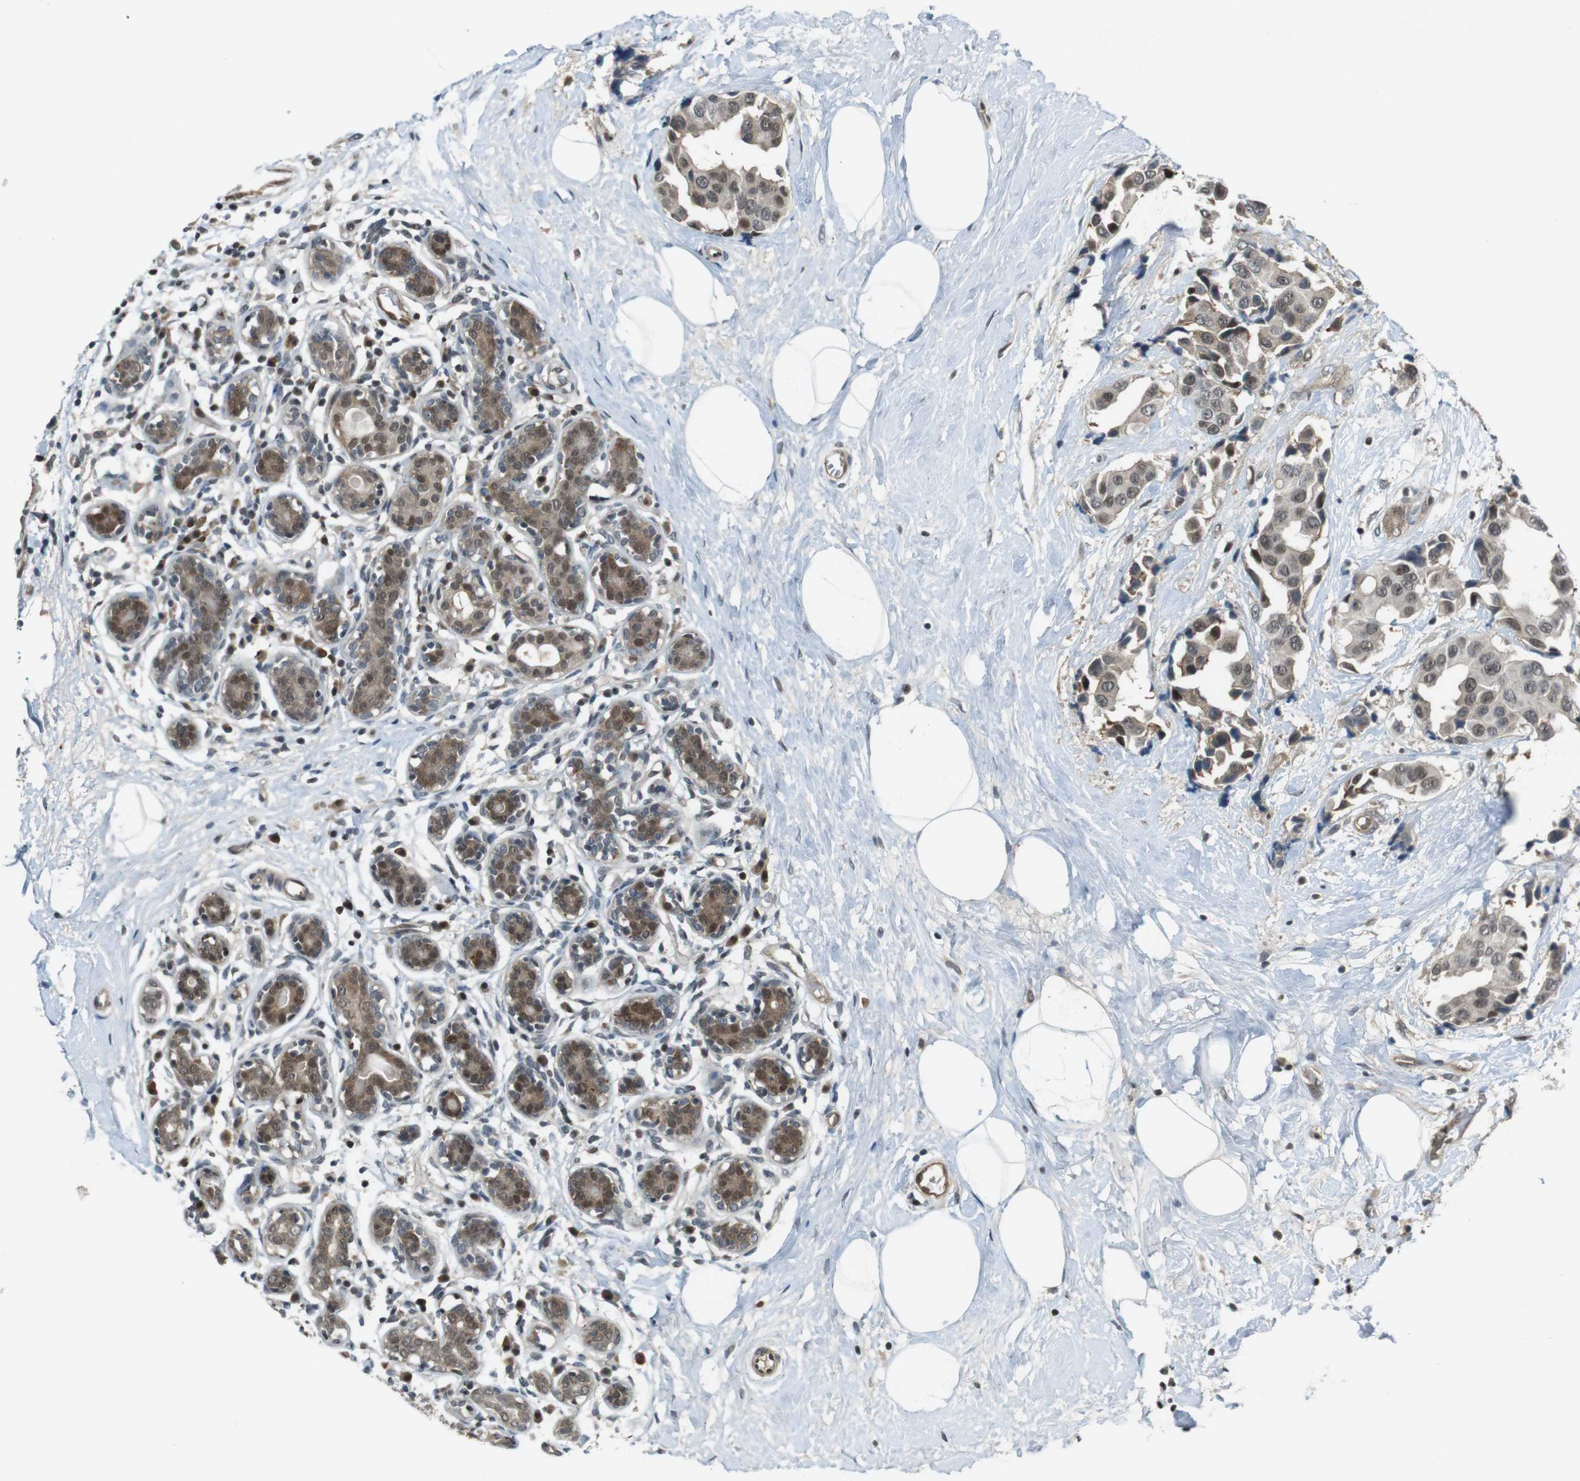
{"staining": {"intensity": "moderate", "quantity": ">75%", "location": "cytoplasmic/membranous,nuclear"}, "tissue": "breast cancer", "cell_type": "Tumor cells", "image_type": "cancer", "snomed": [{"axis": "morphology", "description": "Normal tissue, NOS"}, {"axis": "morphology", "description": "Duct carcinoma"}, {"axis": "topography", "description": "Breast"}], "caption": "Protein staining by immunohistochemistry (IHC) exhibits moderate cytoplasmic/membranous and nuclear staining in approximately >75% of tumor cells in breast cancer.", "gene": "MAPKAPK5", "patient": {"sex": "female", "age": 39}}